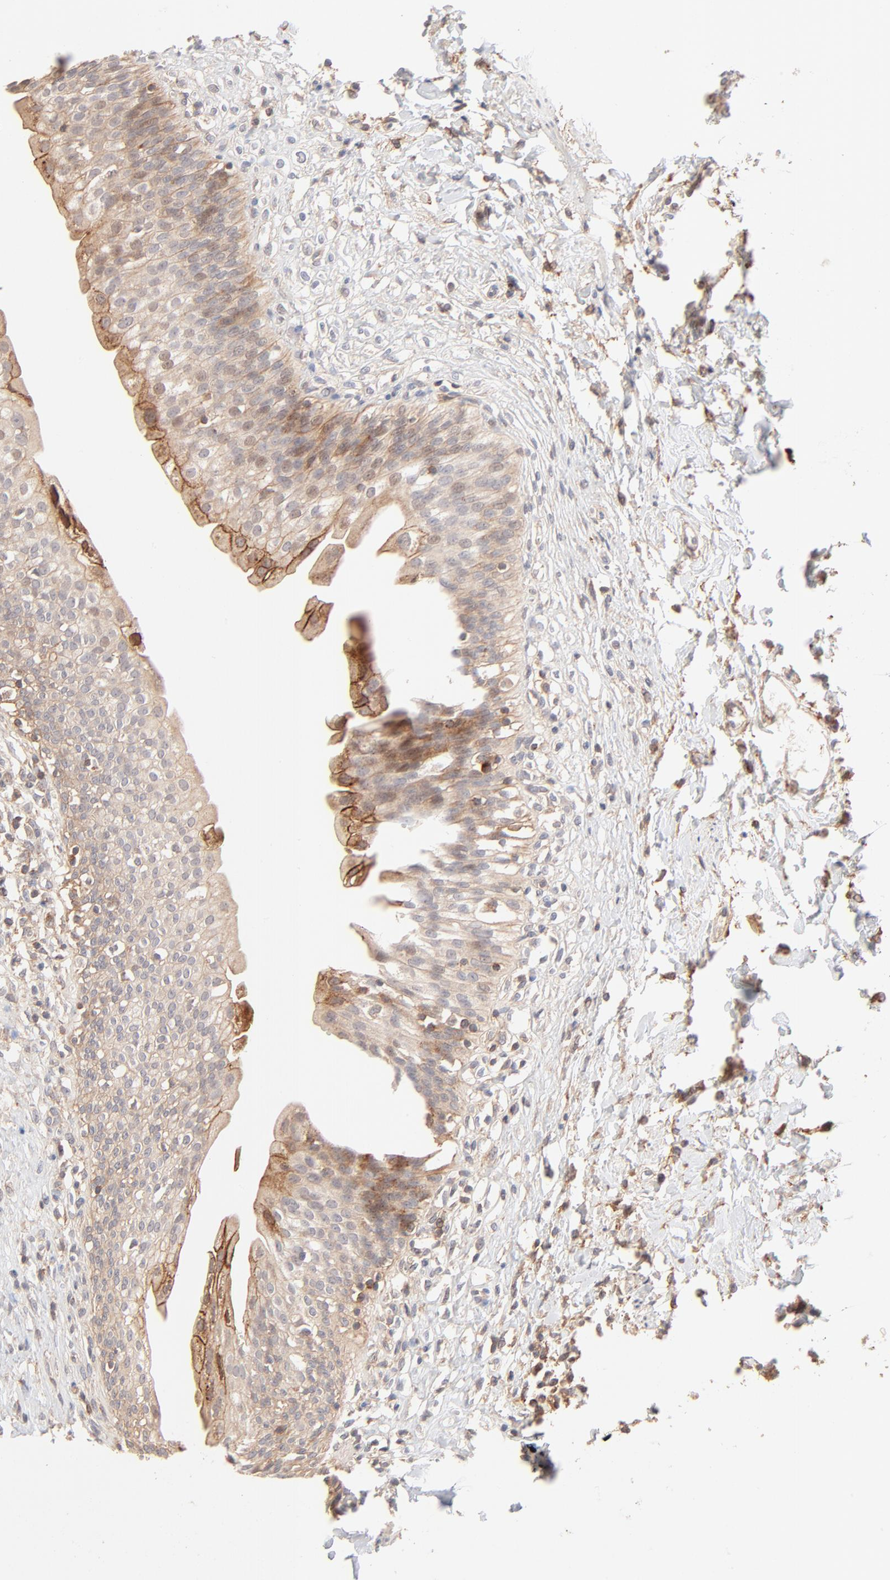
{"staining": {"intensity": "moderate", "quantity": ">75%", "location": "cytoplasmic/membranous"}, "tissue": "urinary bladder", "cell_type": "Urothelial cells", "image_type": "normal", "snomed": [{"axis": "morphology", "description": "Normal tissue, NOS"}, {"axis": "topography", "description": "Urinary bladder"}], "caption": "A high-resolution histopathology image shows immunohistochemistry (IHC) staining of unremarkable urinary bladder, which demonstrates moderate cytoplasmic/membranous positivity in about >75% of urothelial cells. The protein of interest is shown in brown color, while the nuclei are stained blue.", "gene": "CSPG4", "patient": {"sex": "female", "age": 80}}